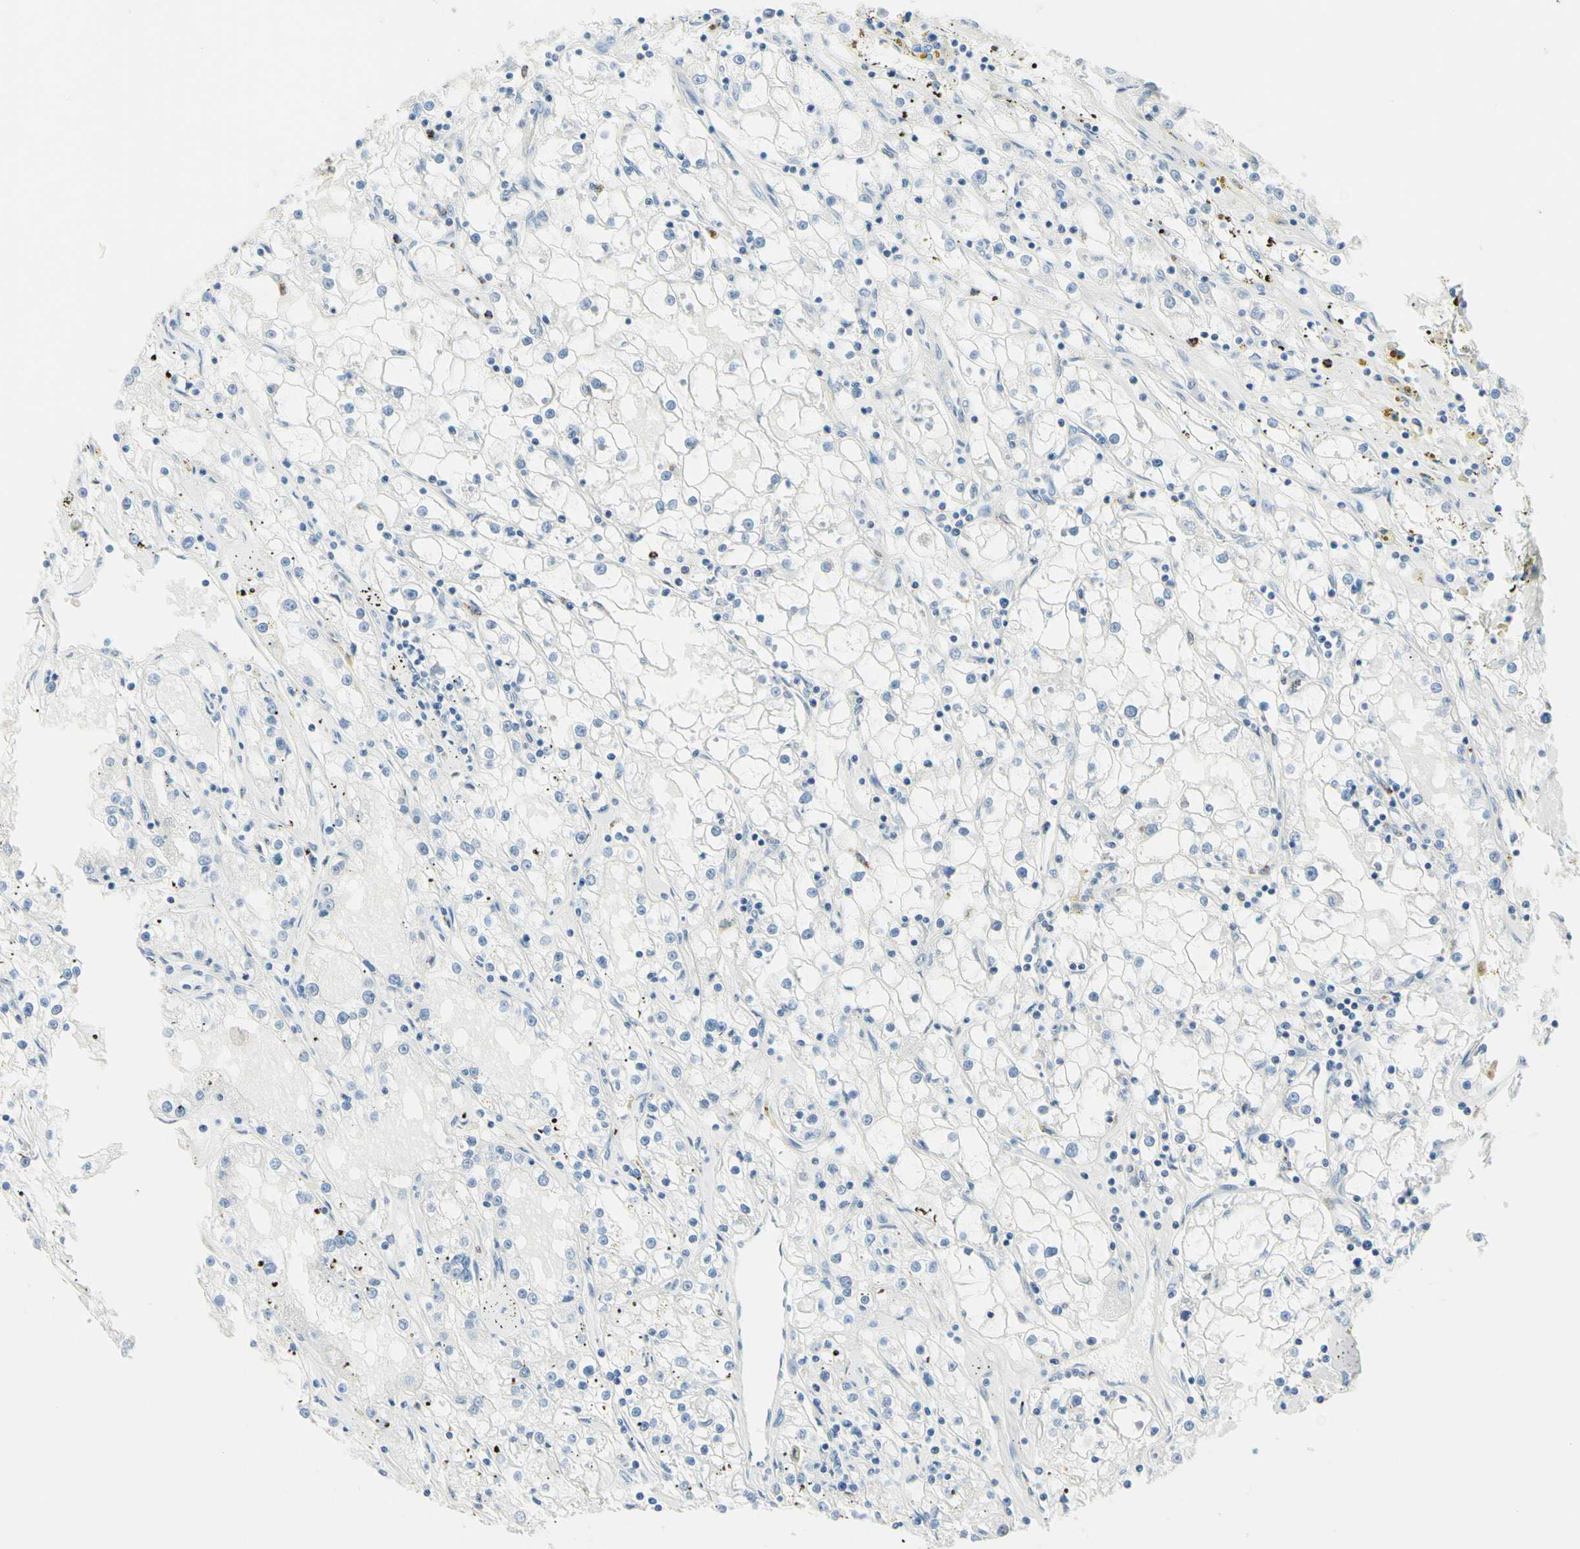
{"staining": {"intensity": "negative", "quantity": "none", "location": "none"}, "tissue": "renal cancer", "cell_type": "Tumor cells", "image_type": "cancer", "snomed": [{"axis": "morphology", "description": "Adenocarcinoma, NOS"}, {"axis": "topography", "description": "Kidney"}], "caption": "DAB immunohistochemical staining of renal cancer displays no significant positivity in tumor cells. Brightfield microscopy of immunohistochemistry (IHC) stained with DAB (brown) and hematoxylin (blue), captured at high magnification.", "gene": "CYSLTR1", "patient": {"sex": "male", "age": 56}}